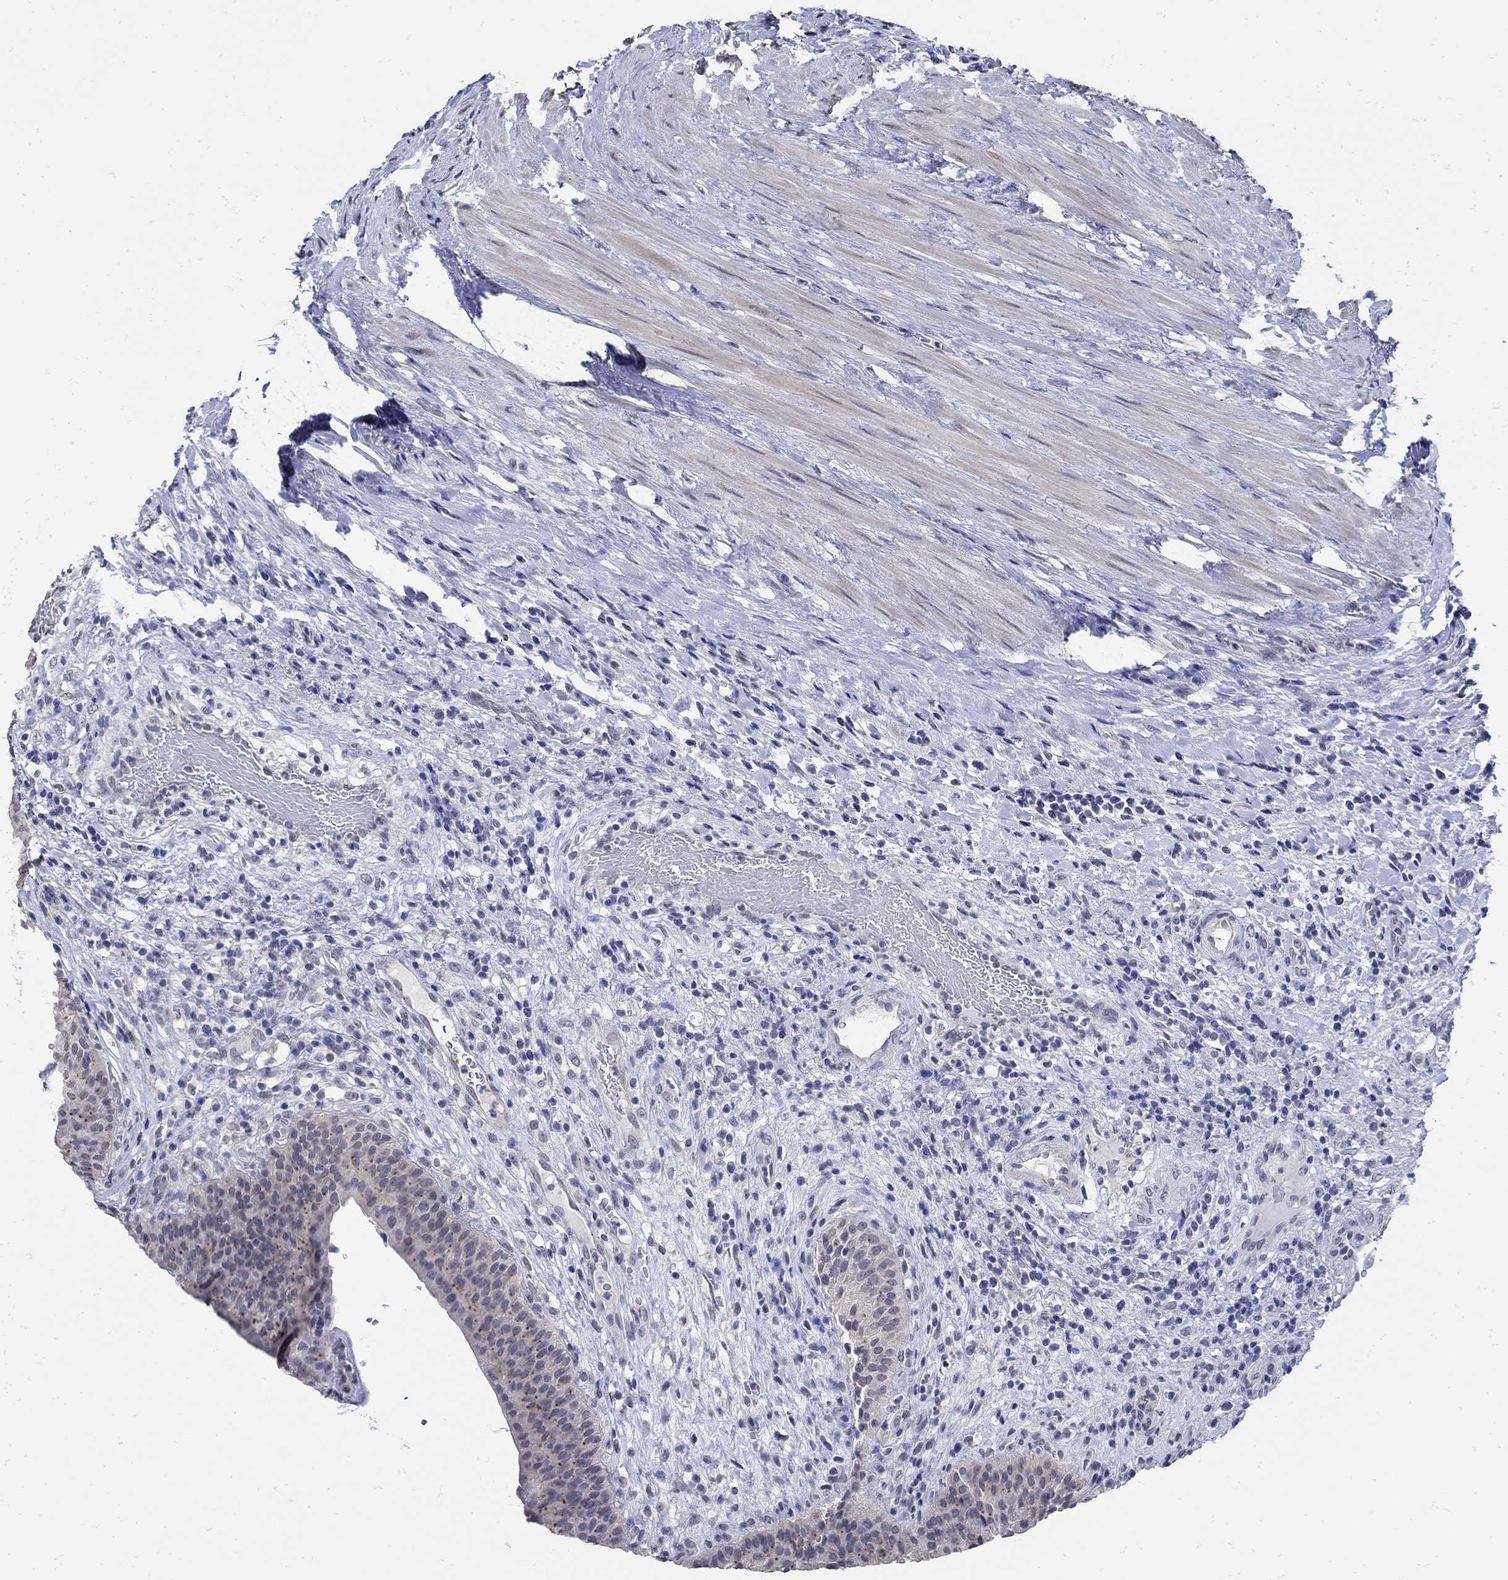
{"staining": {"intensity": "moderate", "quantity": "25%-75%", "location": "cytoplasmic/membranous"}, "tissue": "urinary bladder", "cell_type": "Urothelial cells", "image_type": "normal", "snomed": [{"axis": "morphology", "description": "Normal tissue, NOS"}, {"axis": "topography", "description": "Urinary bladder"}], "caption": "IHC histopathology image of normal human urinary bladder stained for a protein (brown), which displays medium levels of moderate cytoplasmic/membranous staining in approximately 25%-75% of urothelial cells.", "gene": "KCNN3", "patient": {"sex": "male", "age": 66}}